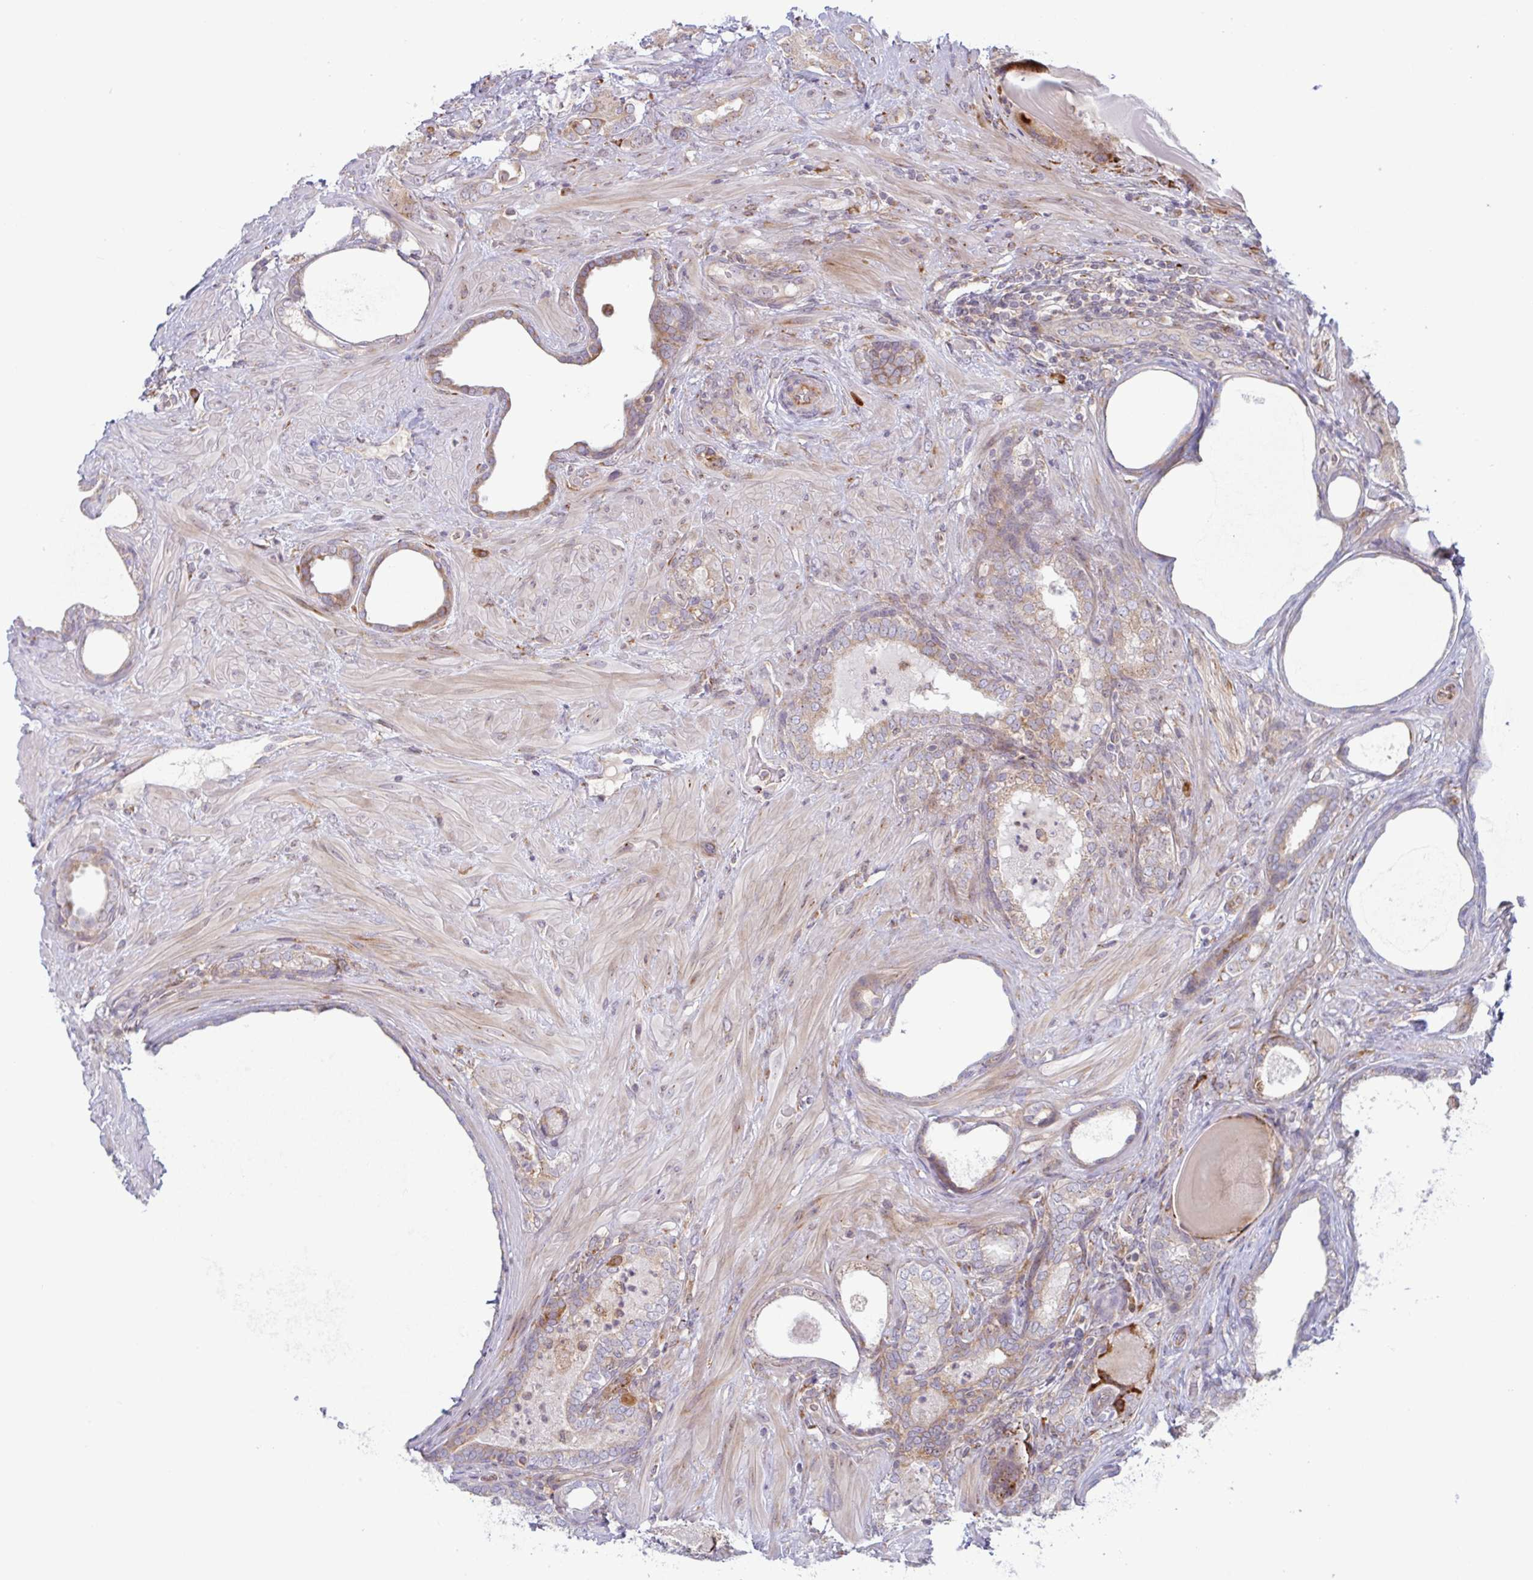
{"staining": {"intensity": "moderate", "quantity": ">75%", "location": "cytoplasmic/membranous"}, "tissue": "prostate cancer", "cell_type": "Tumor cells", "image_type": "cancer", "snomed": [{"axis": "morphology", "description": "Adenocarcinoma, High grade"}, {"axis": "topography", "description": "Prostate"}], "caption": "DAB (3,3'-diaminobenzidine) immunohistochemical staining of prostate cancer (high-grade adenocarcinoma) displays moderate cytoplasmic/membranous protein staining in approximately >75% of tumor cells.", "gene": "RIT1", "patient": {"sex": "male", "age": 62}}